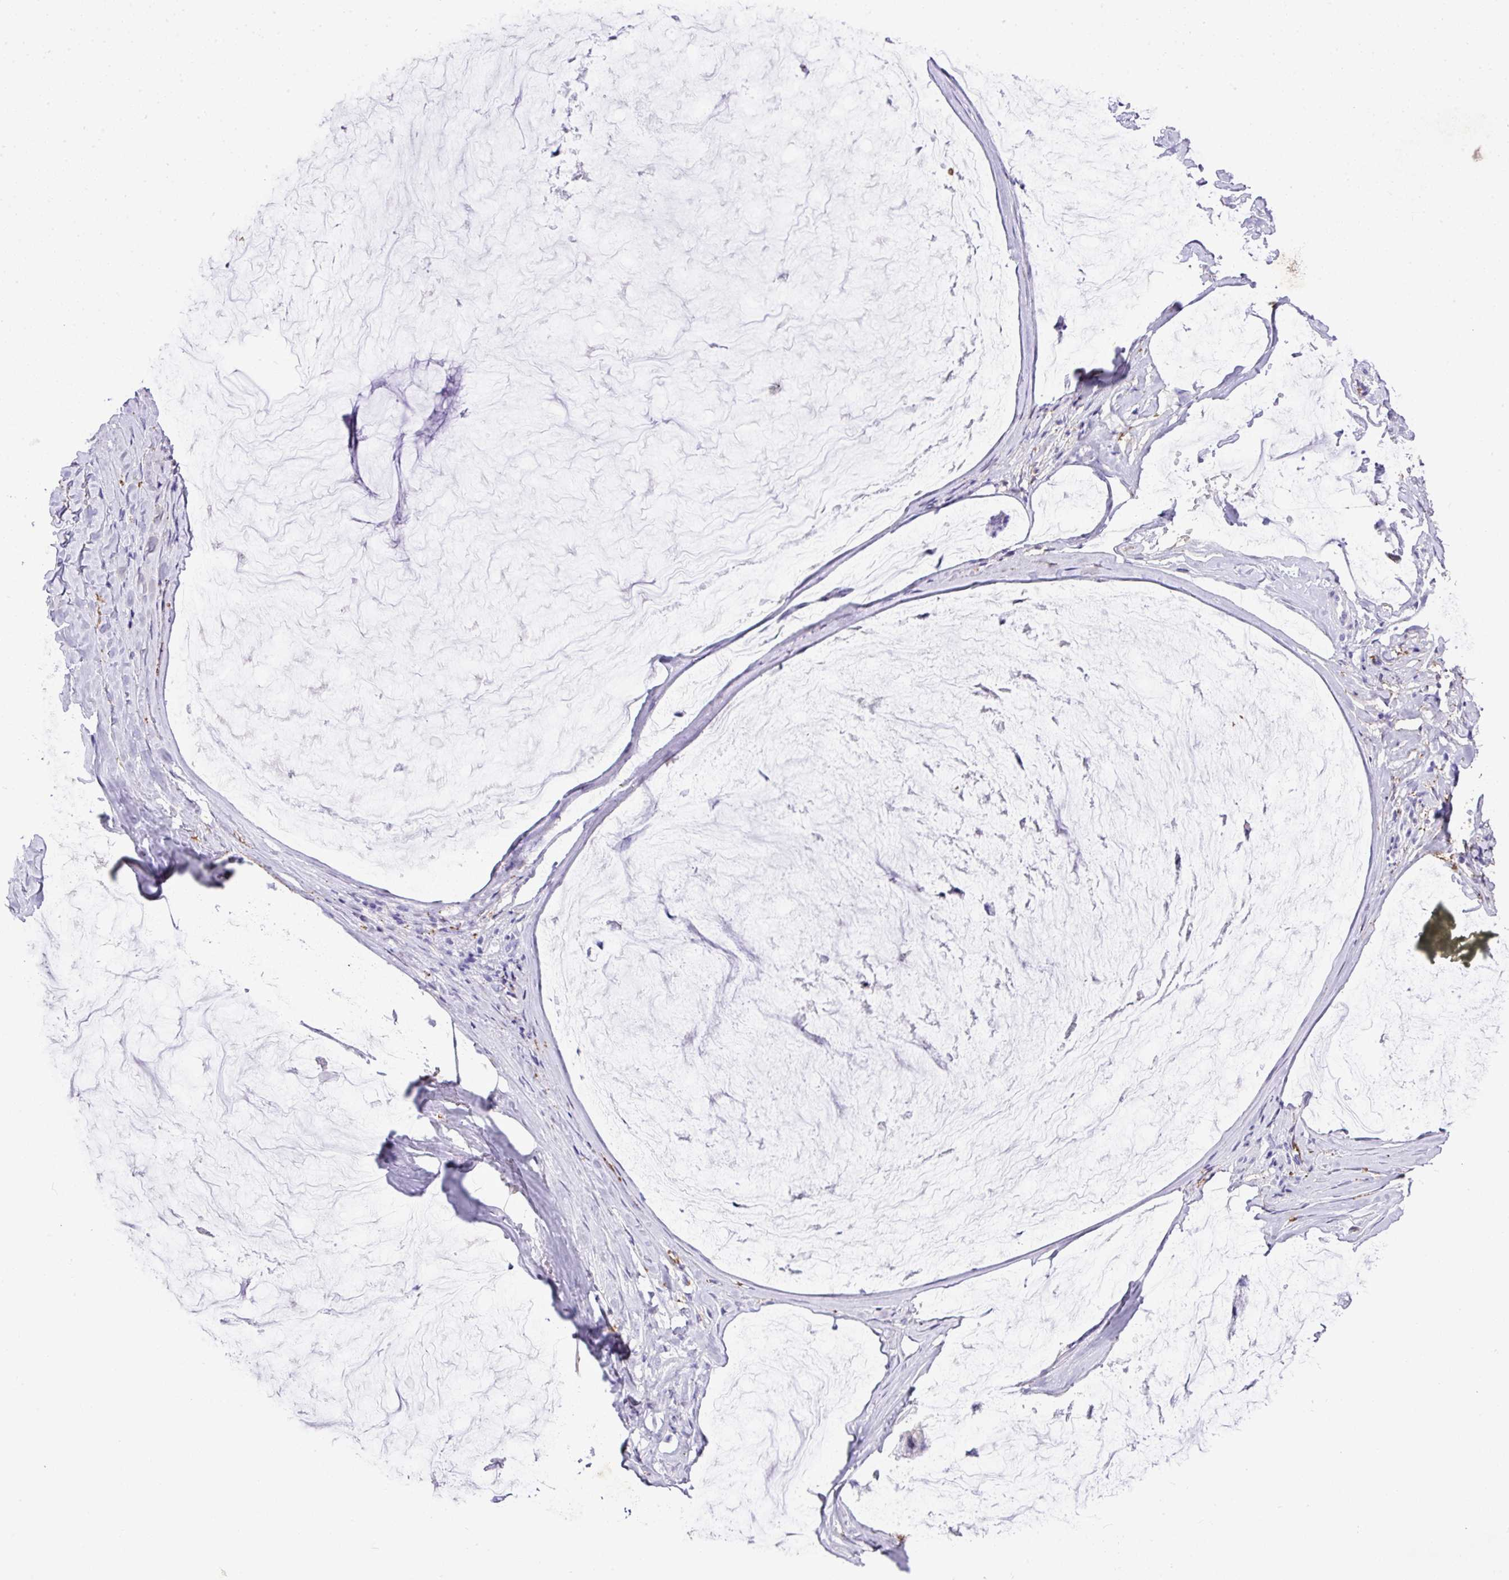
{"staining": {"intensity": "negative", "quantity": "none", "location": "none"}, "tissue": "ovarian cancer", "cell_type": "Tumor cells", "image_type": "cancer", "snomed": [{"axis": "morphology", "description": "Cystadenocarcinoma, mucinous, NOS"}, {"axis": "topography", "description": "Ovary"}], "caption": "Immunohistochemistry of human ovarian cancer (mucinous cystadenocarcinoma) demonstrates no positivity in tumor cells.", "gene": "KCNJ11", "patient": {"sex": "female", "age": 39}}